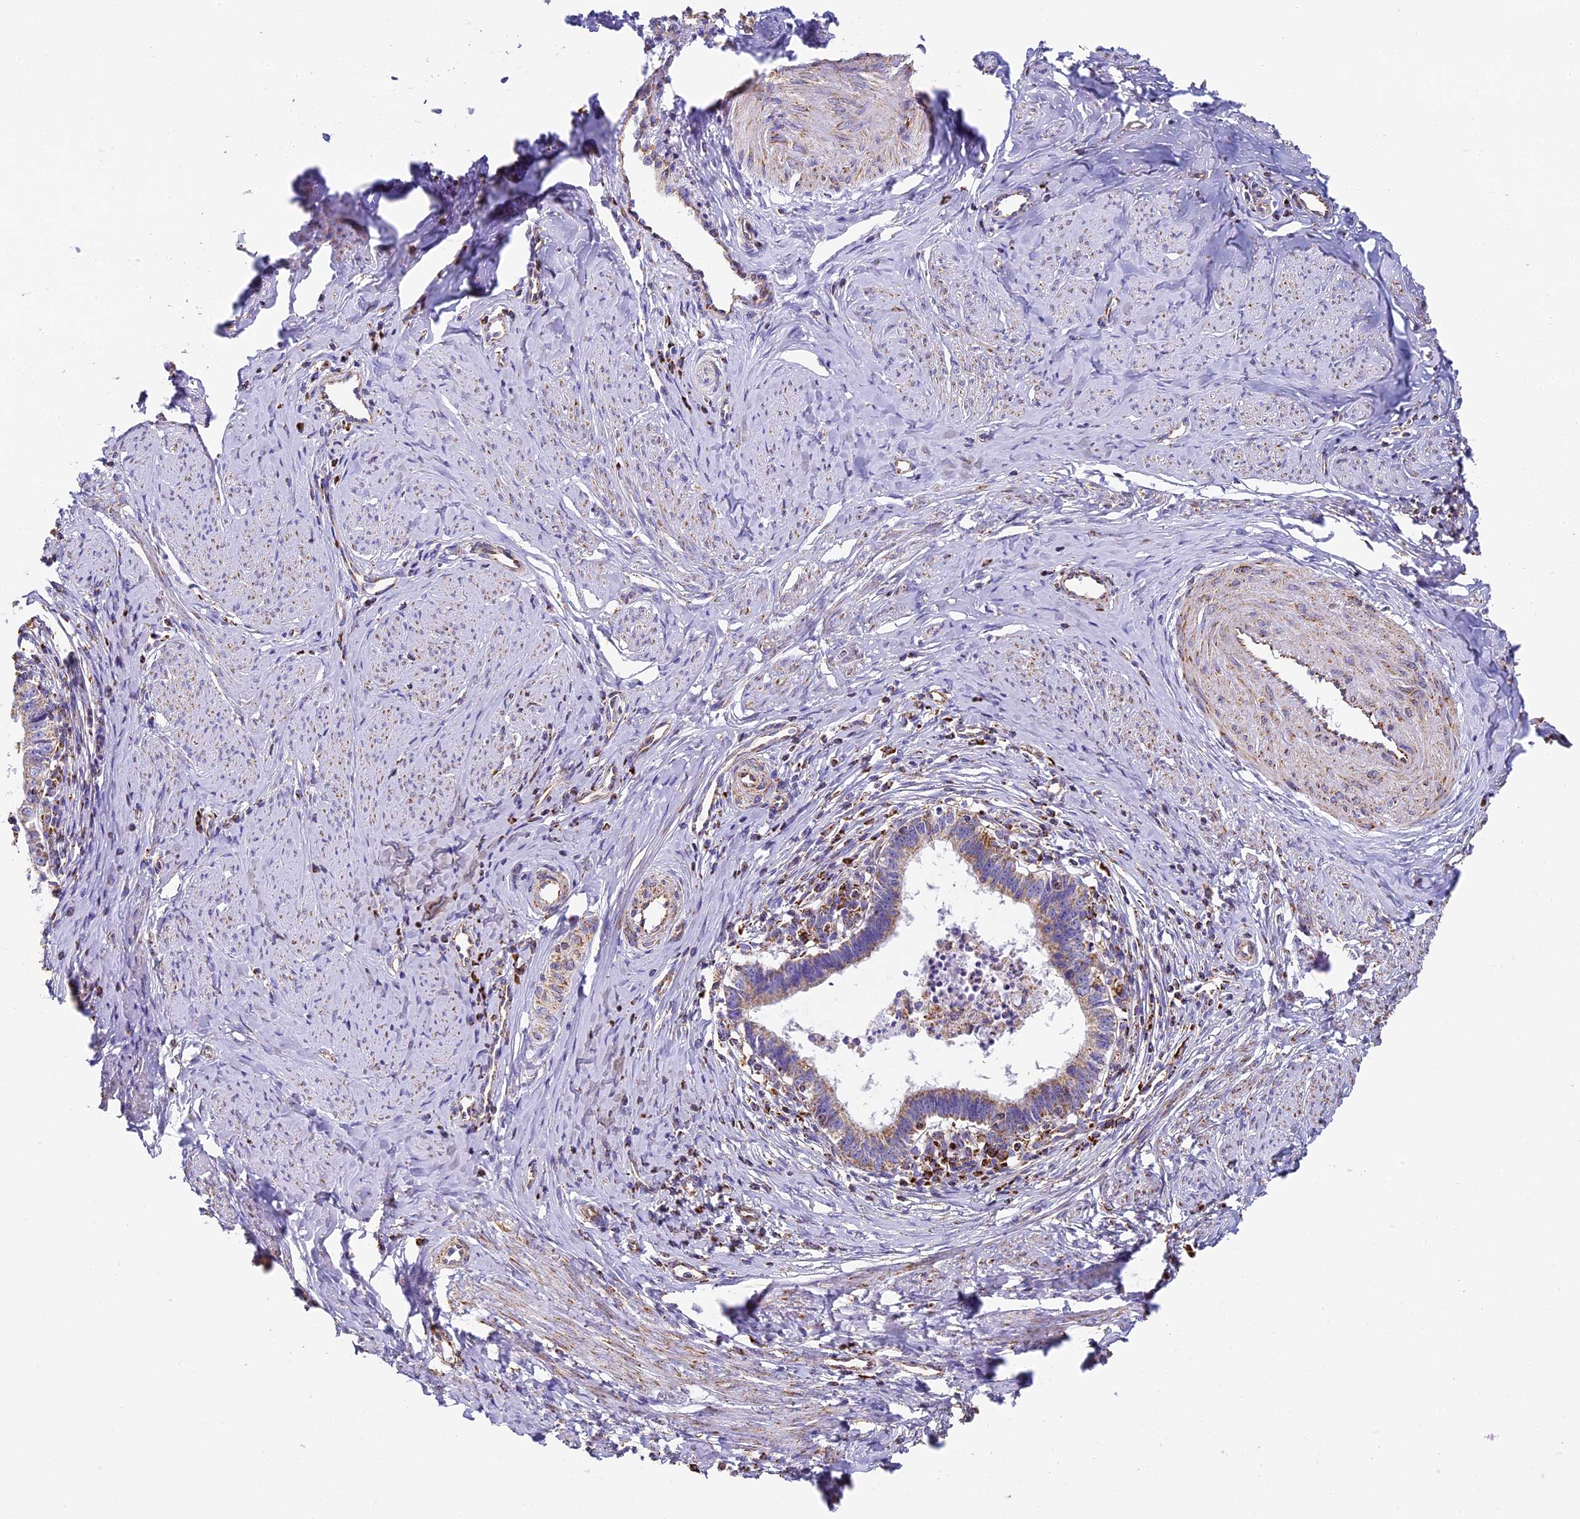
{"staining": {"intensity": "weak", "quantity": "25%-75%", "location": "cytoplasmic/membranous"}, "tissue": "cervical cancer", "cell_type": "Tumor cells", "image_type": "cancer", "snomed": [{"axis": "morphology", "description": "Adenocarcinoma, NOS"}, {"axis": "topography", "description": "Cervix"}], "caption": "Protein staining of cervical cancer tissue displays weak cytoplasmic/membranous staining in about 25%-75% of tumor cells. (Brightfield microscopy of DAB IHC at high magnification).", "gene": "STK17A", "patient": {"sex": "female", "age": 36}}